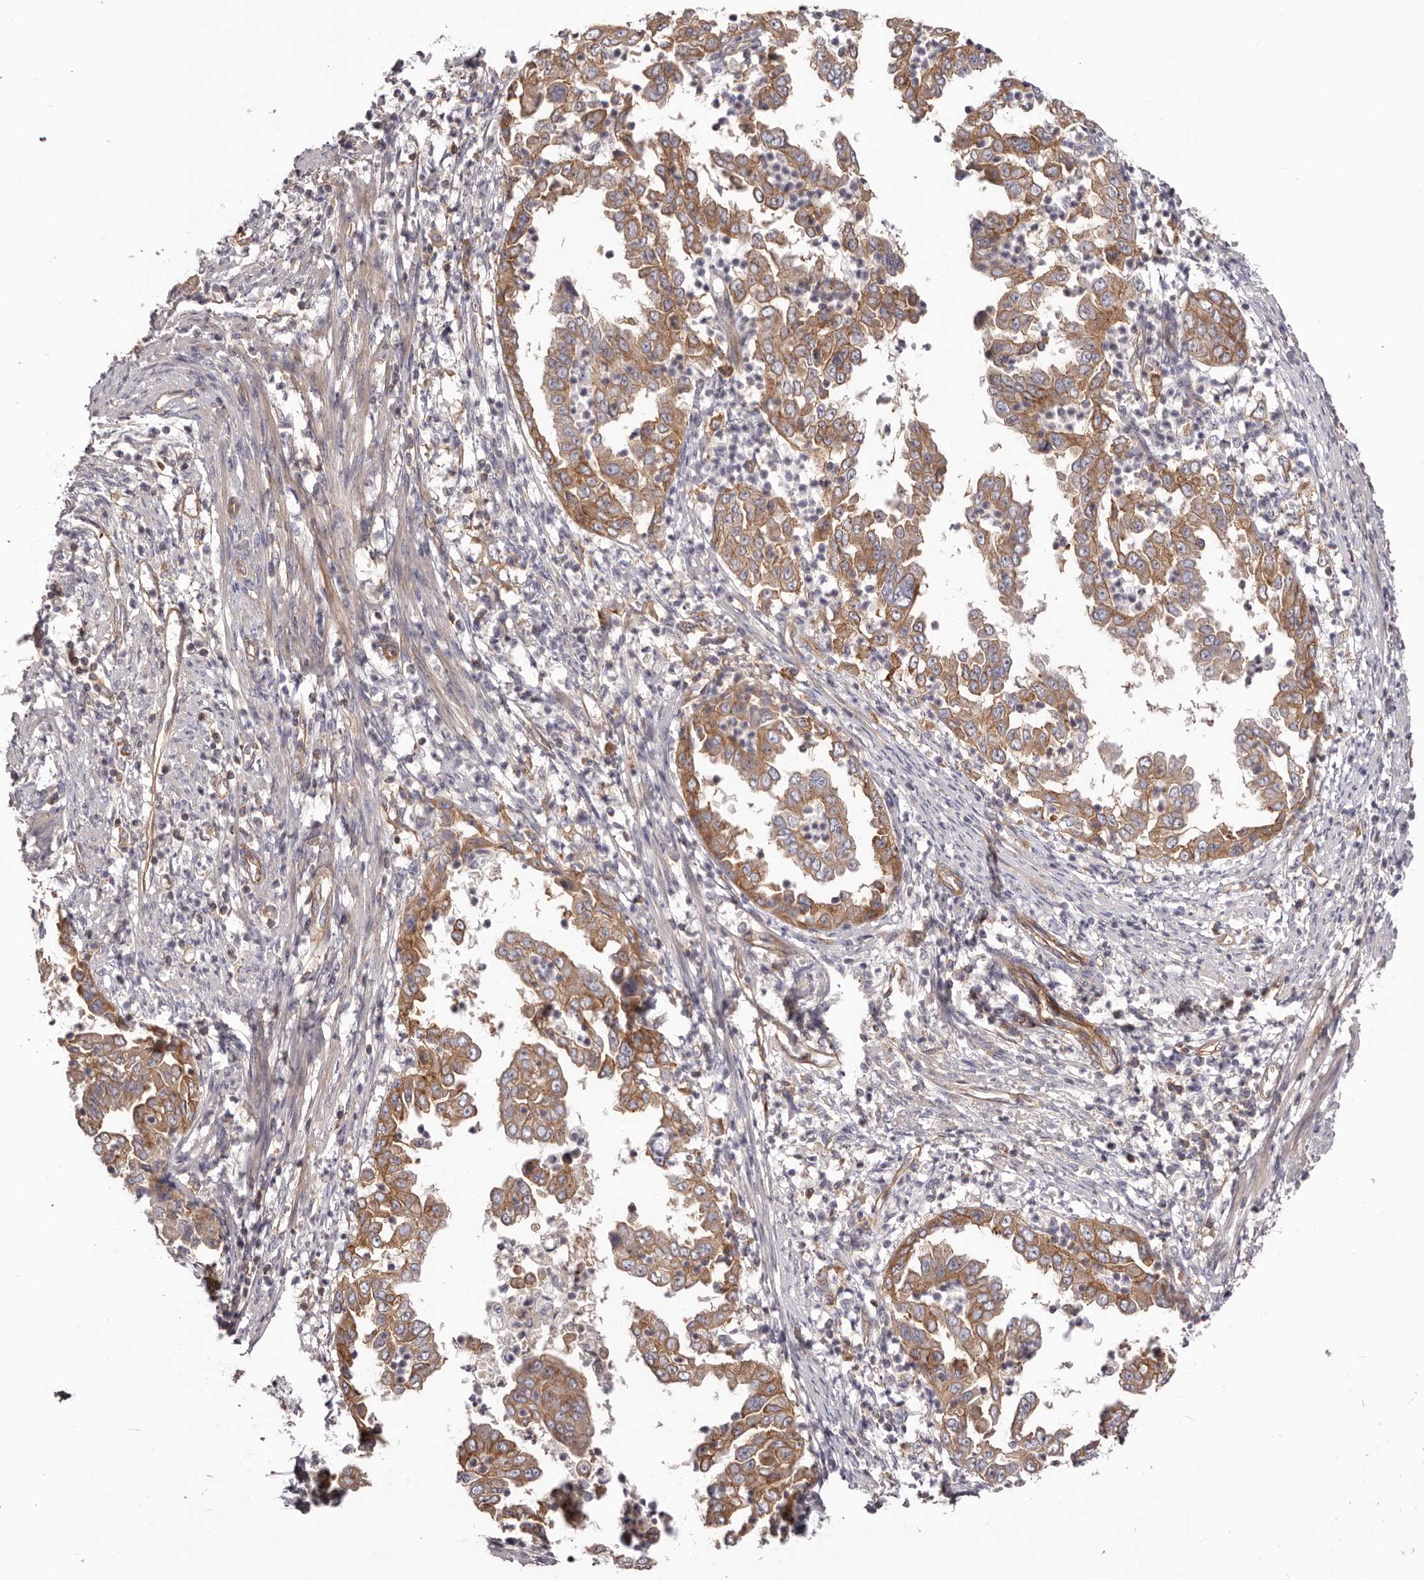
{"staining": {"intensity": "moderate", "quantity": ">75%", "location": "cytoplasmic/membranous"}, "tissue": "endometrial cancer", "cell_type": "Tumor cells", "image_type": "cancer", "snomed": [{"axis": "morphology", "description": "Adenocarcinoma, NOS"}, {"axis": "topography", "description": "Endometrium"}], "caption": "This histopathology image exhibits immunohistochemistry staining of adenocarcinoma (endometrial), with medium moderate cytoplasmic/membranous expression in about >75% of tumor cells.", "gene": "DMRT2", "patient": {"sex": "female", "age": 85}}